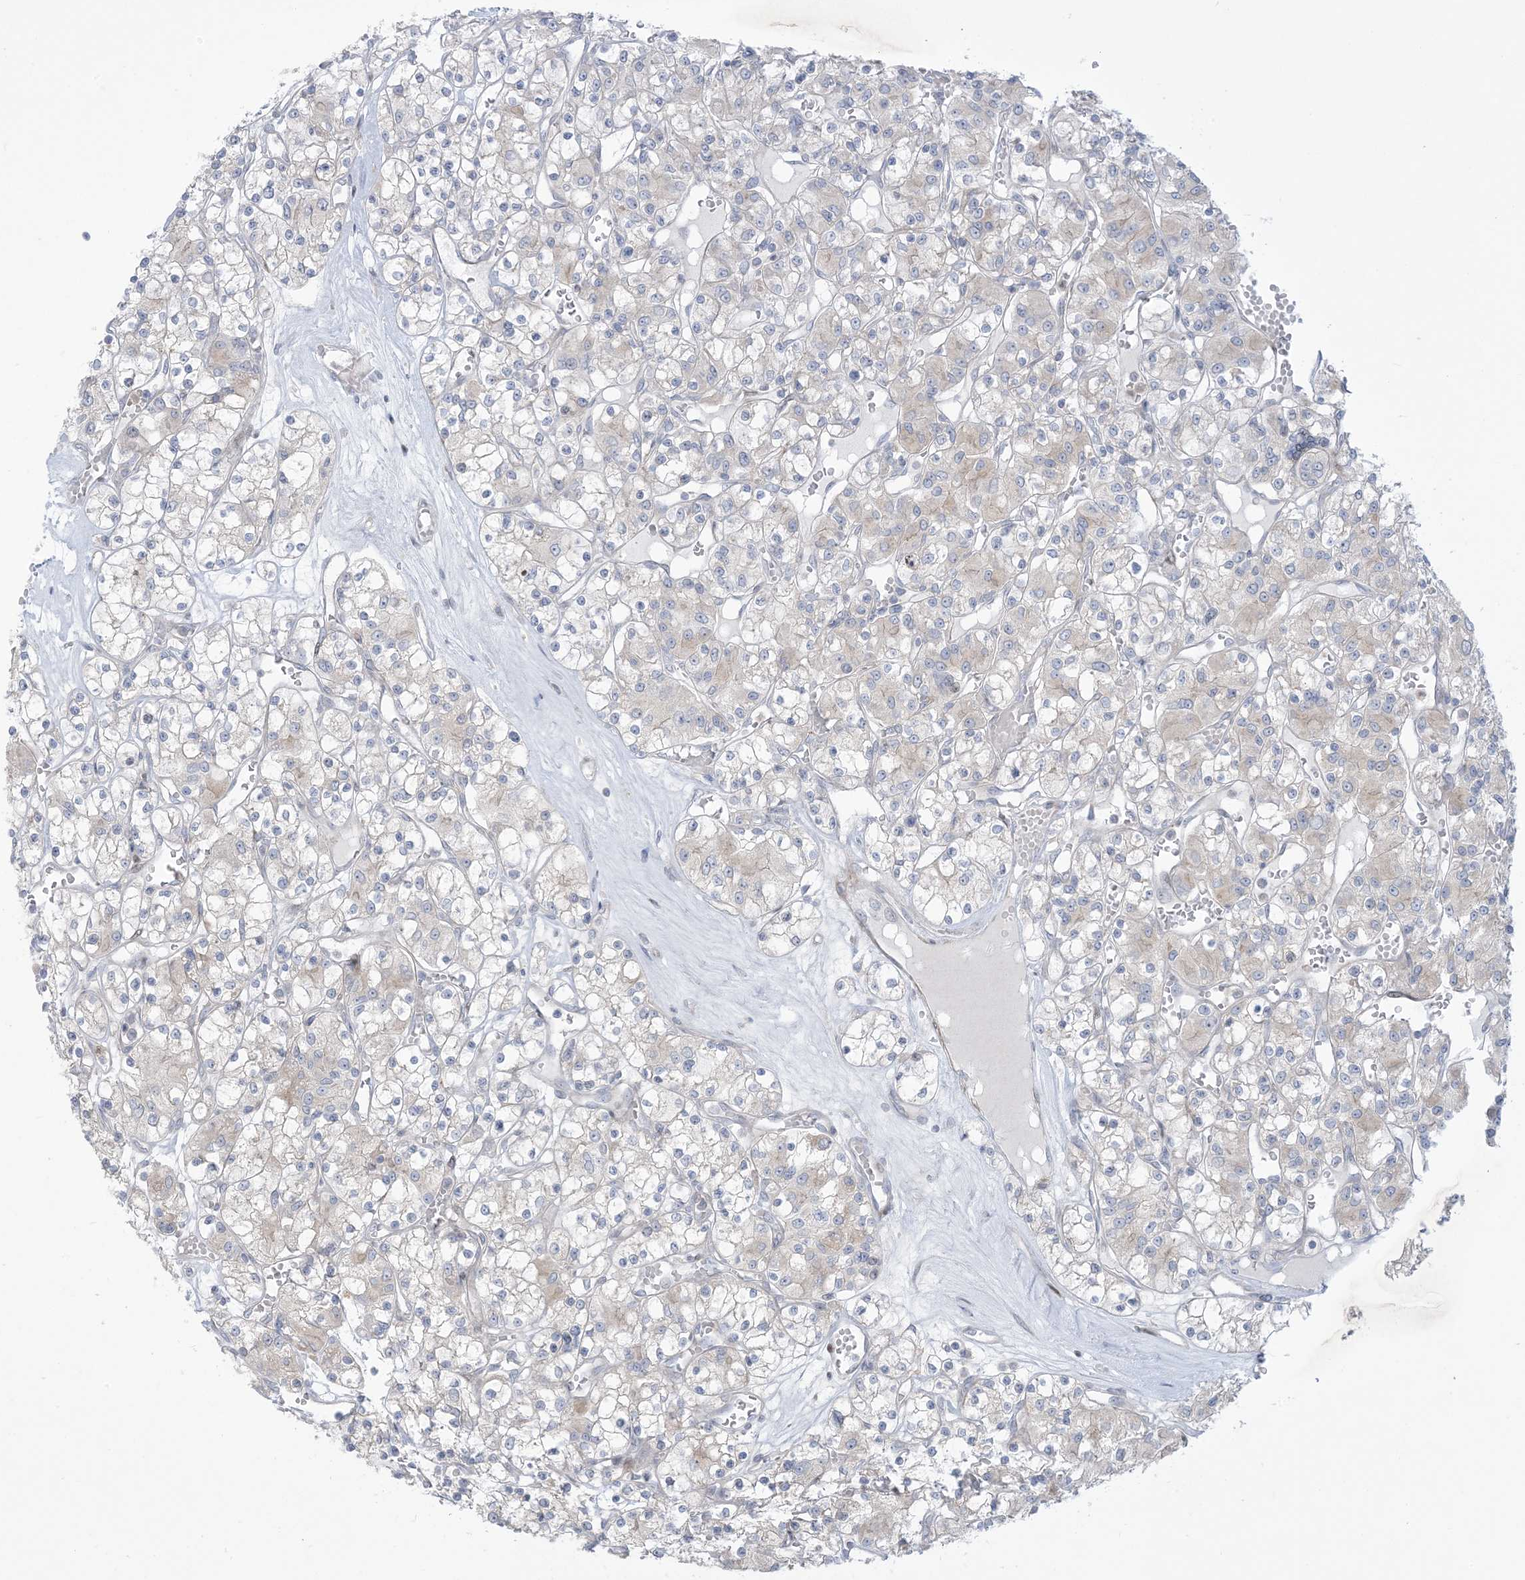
{"staining": {"intensity": "negative", "quantity": "none", "location": "none"}, "tissue": "renal cancer", "cell_type": "Tumor cells", "image_type": "cancer", "snomed": [{"axis": "morphology", "description": "Adenocarcinoma, NOS"}, {"axis": "topography", "description": "Kidney"}], "caption": "Tumor cells are negative for brown protein staining in renal cancer. (DAB (3,3'-diaminobenzidine) immunohistochemistry visualized using brightfield microscopy, high magnification).", "gene": "AFTPH", "patient": {"sex": "female", "age": 59}}